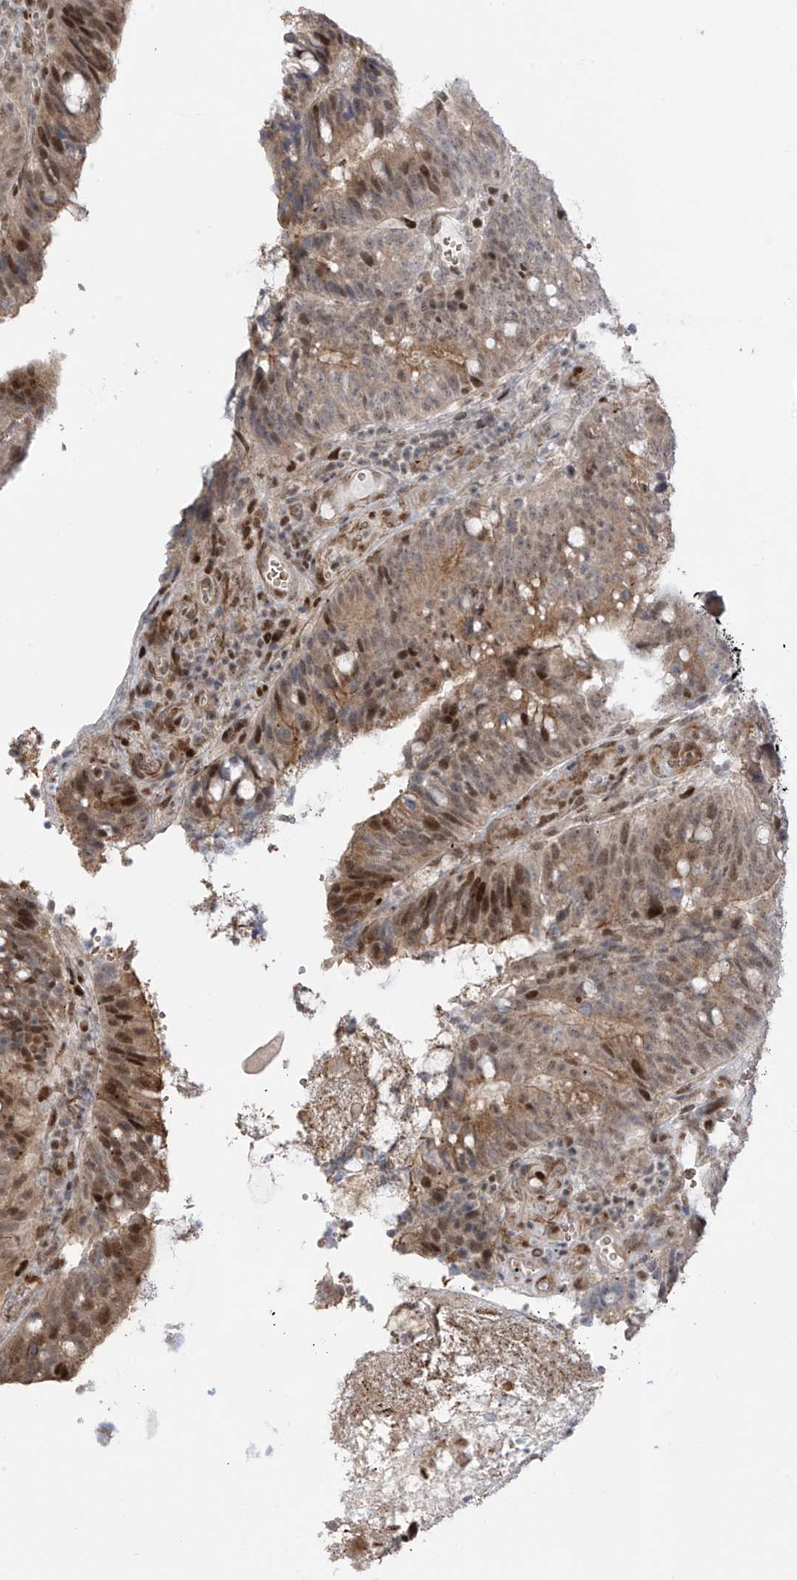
{"staining": {"intensity": "moderate", "quantity": ">75%", "location": "cytoplasmic/membranous,nuclear"}, "tissue": "colorectal cancer", "cell_type": "Tumor cells", "image_type": "cancer", "snomed": [{"axis": "morphology", "description": "Adenocarcinoma, NOS"}, {"axis": "topography", "description": "Colon"}], "caption": "Colorectal adenocarcinoma tissue demonstrates moderate cytoplasmic/membranous and nuclear positivity in about >75% of tumor cells, visualized by immunohistochemistry.", "gene": "ZCWPW2", "patient": {"sex": "female", "age": 66}}